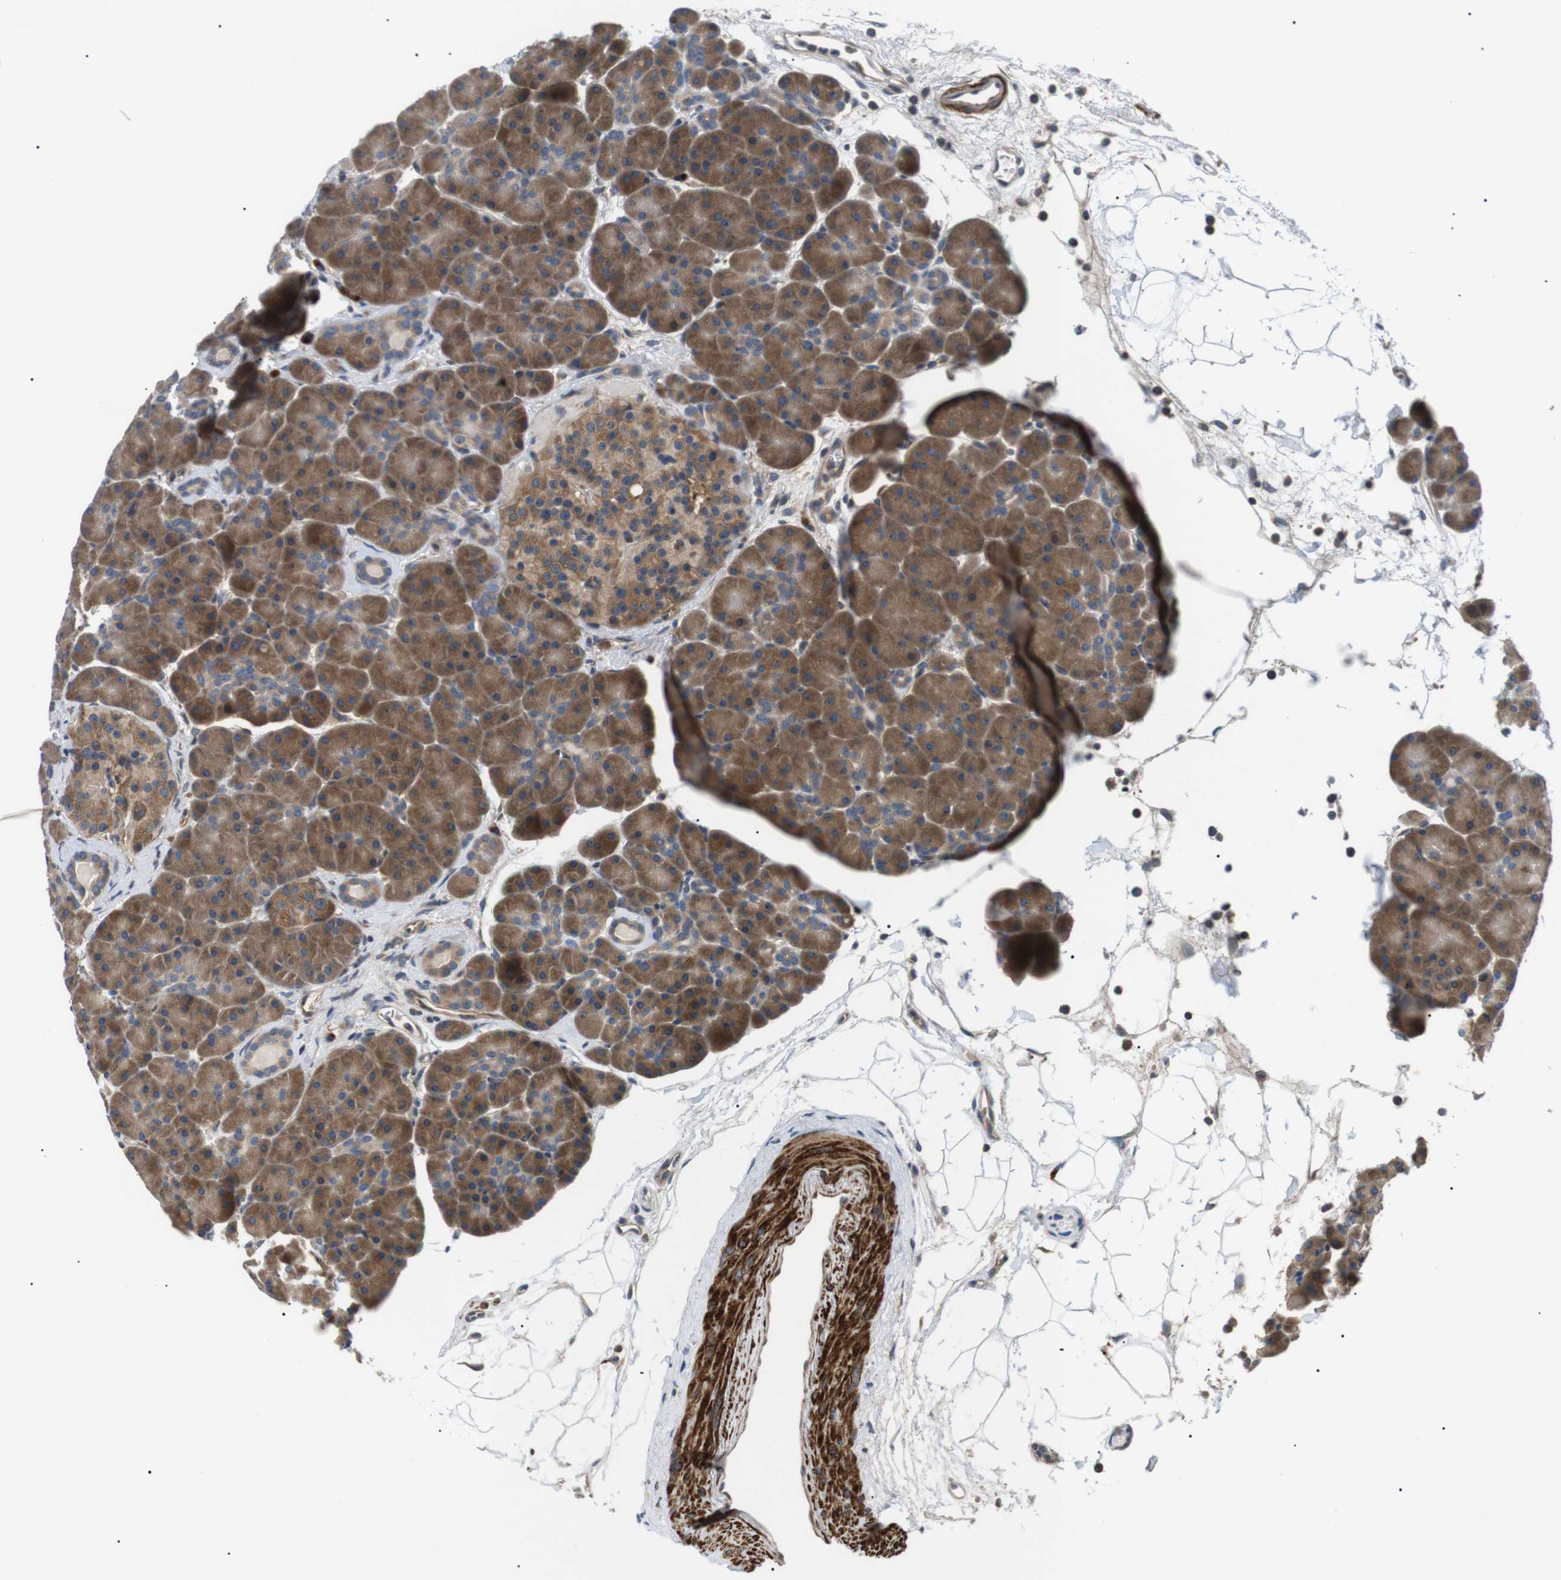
{"staining": {"intensity": "moderate", "quantity": ">75%", "location": "cytoplasmic/membranous"}, "tissue": "pancreas", "cell_type": "Exocrine glandular cells", "image_type": "normal", "snomed": [{"axis": "morphology", "description": "Normal tissue, NOS"}, {"axis": "topography", "description": "Pancreas"}], "caption": "Normal pancreas reveals moderate cytoplasmic/membranous staining in approximately >75% of exocrine glandular cells (DAB (3,3'-diaminobenzidine) IHC with brightfield microscopy, high magnification)..", "gene": "DIPK1A", "patient": {"sex": "male", "age": 66}}